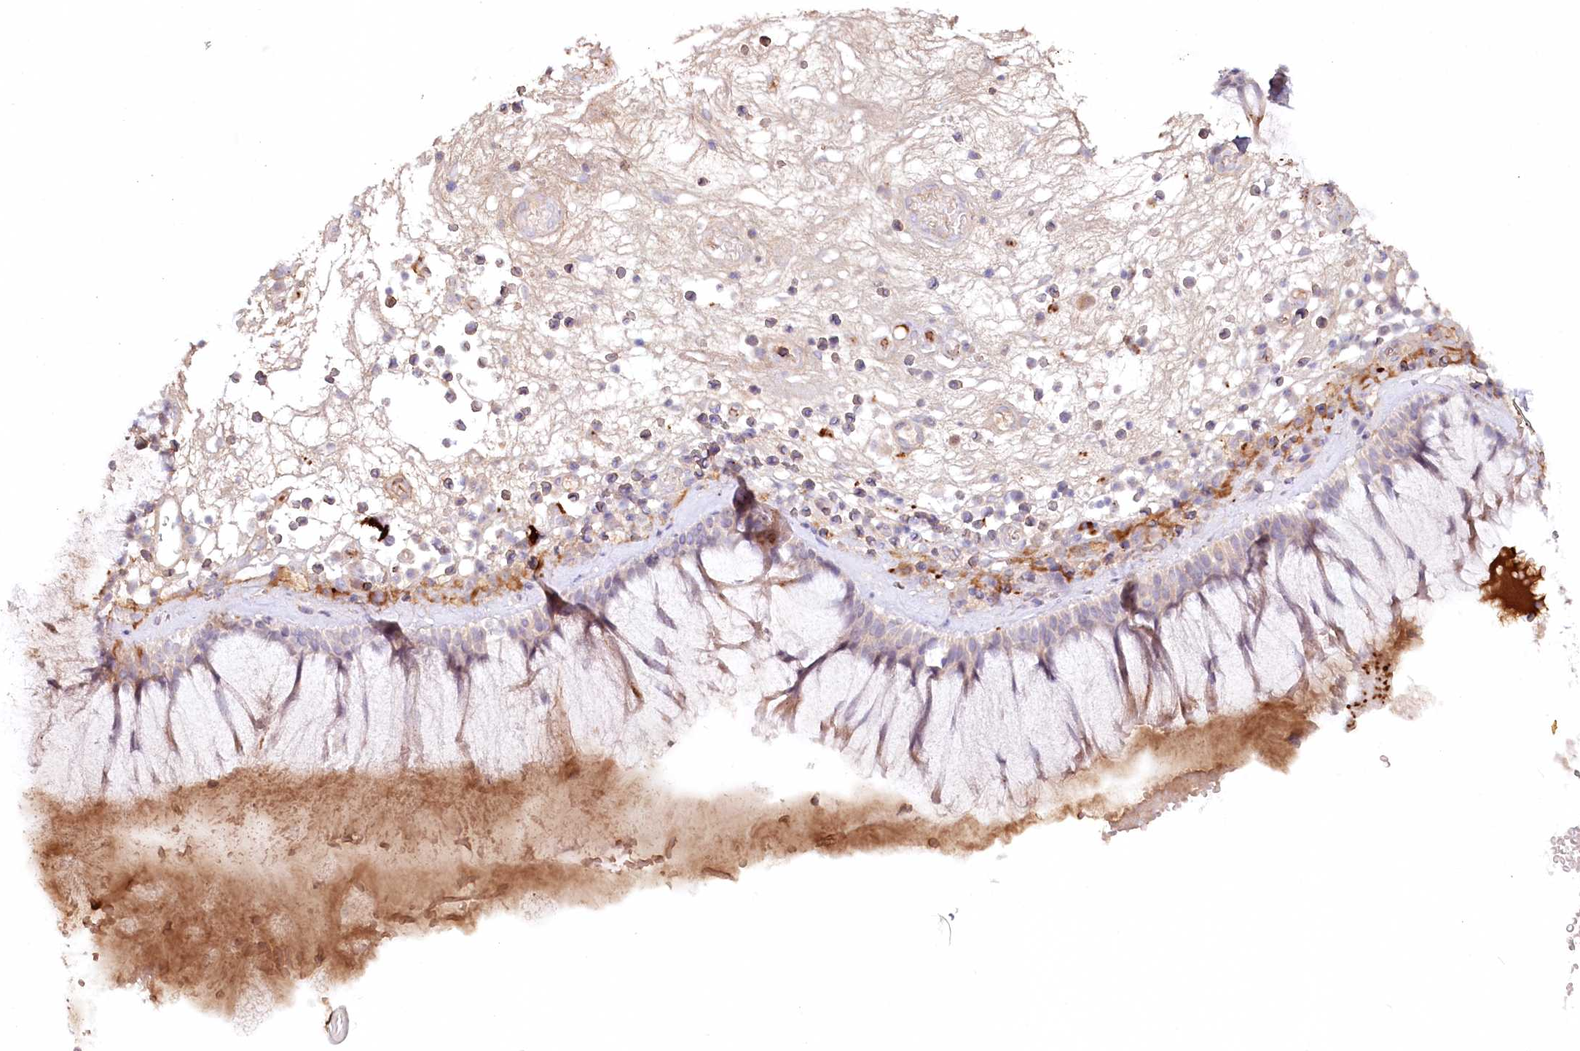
{"staining": {"intensity": "moderate", "quantity": "25%-75%", "location": "cytoplasmic/membranous"}, "tissue": "nasopharynx", "cell_type": "Respiratory epithelial cells", "image_type": "normal", "snomed": [{"axis": "morphology", "description": "Normal tissue, NOS"}, {"axis": "morphology", "description": "Inflammation, NOS"}, {"axis": "topography", "description": "Nasopharynx"}], "caption": "Immunohistochemistry staining of benign nasopharynx, which displays medium levels of moderate cytoplasmic/membranous expression in approximately 25%-75% of respiratory epithelial cells indicating moderate cytoplasmic/membranous protein expression. The staining was performed using DAB (3,3'-diaminobenzidine) (brown) for protein detection and nuclei were counterstained in hematoxylin (blue).", "gene": "PSAPL1", "patient": {"sex": "male", "age": 70}}